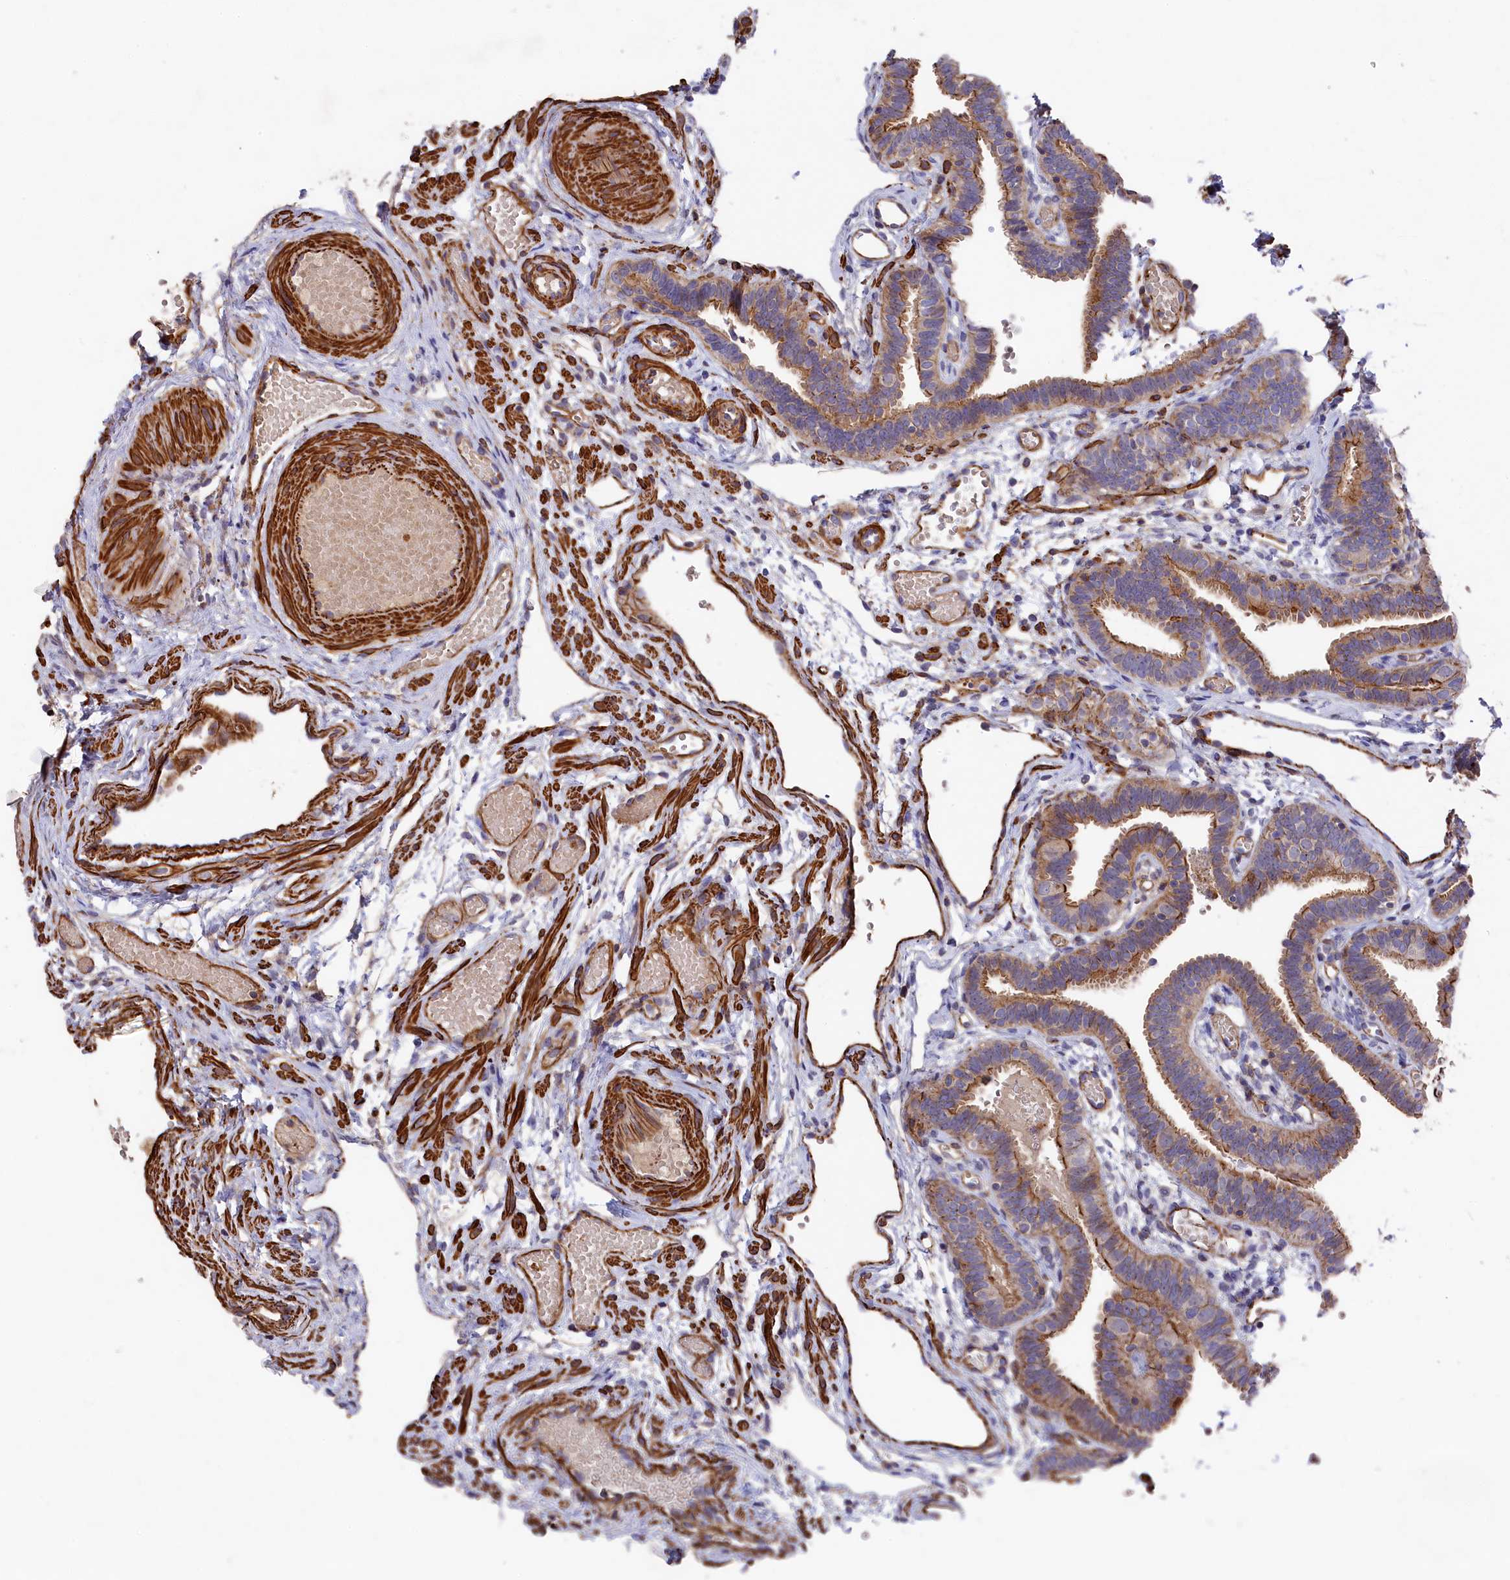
{"staining": {"intensity": "moderate", "quantity": ">75%", "location": "cytoplasmic/membranous"}, "tissue": "fallopian tube", "cell_type": "Glandular cells", "image_type": "normal", "snomed": [{"axis": "morphology", "description": "Normal tissue, NOS"}, {"axis": "topography", "description": "Fallopian tube"}], "caption": "Human fallopian tube stained for a protein (brown) reveals moderate cytoplasmic/membranous positive positivity in about >75% of glandular cells.", "gene": "RAPSN", "patient": {"sex": "female", "age": 37}}